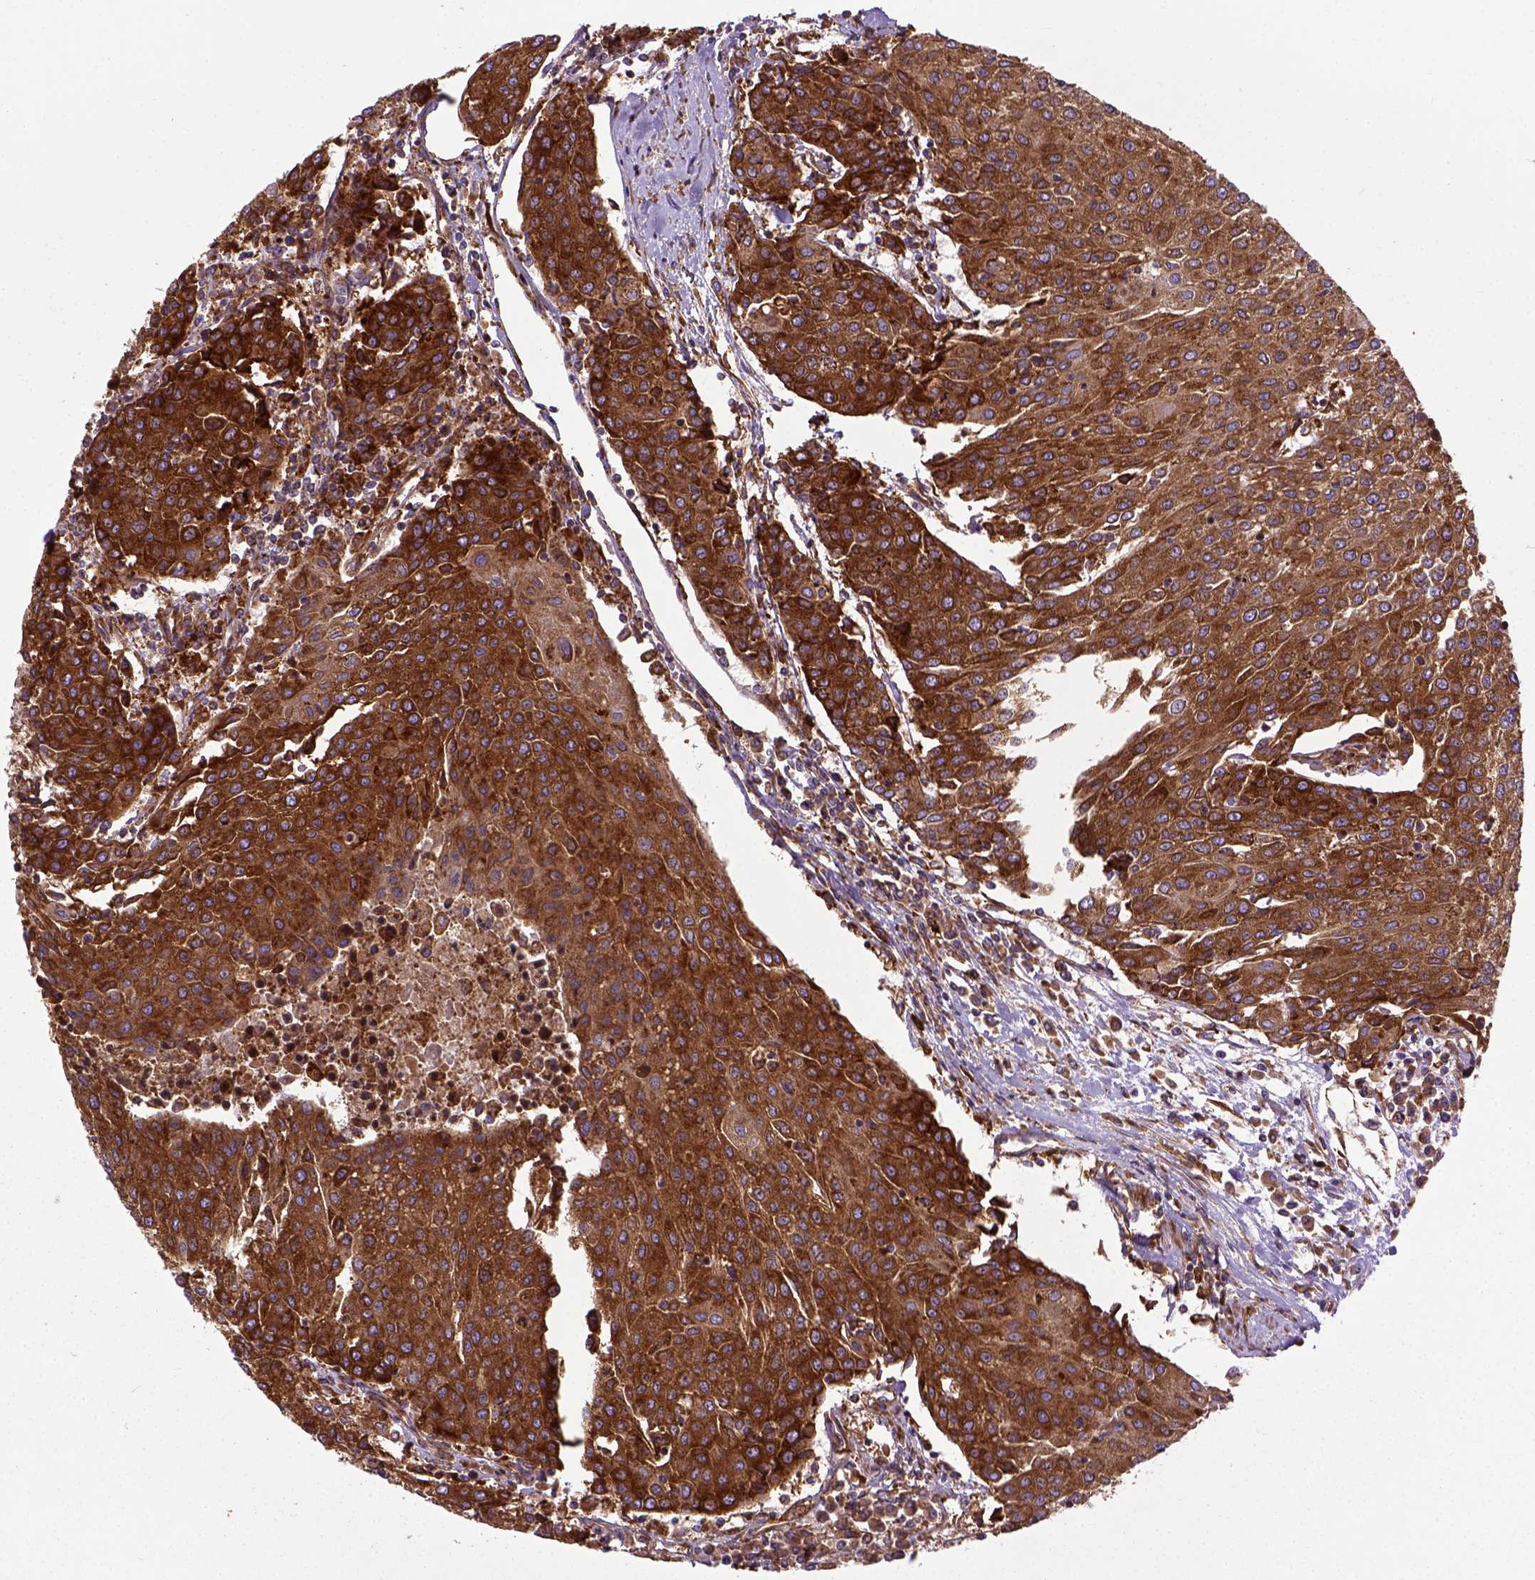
{"staining": {"intensity": "strong", "quantity": ">75%", "location": "cytoplasmic/membranous"}, "tissue": "urothelial cancer", "cell_type": "Tumor cells", "image_type": "cancer", "snomed": [{"axis": "morphology", "description": "Urothelial carcinoma, High grade"}, {"axis": "topography", "description": "Urinary bladder"}], "caption": "High-magnification brightfield microscopy of urothelial cancer stained with DAB (brown) and counterstained with hematoxylin (blue). tumor cells exhibit strong cytoplasmic/membranous positivity is present in approximately>75% of cells.", "gene": "CAPRIN1", "patient": {"sex": "female", "age": 85}}